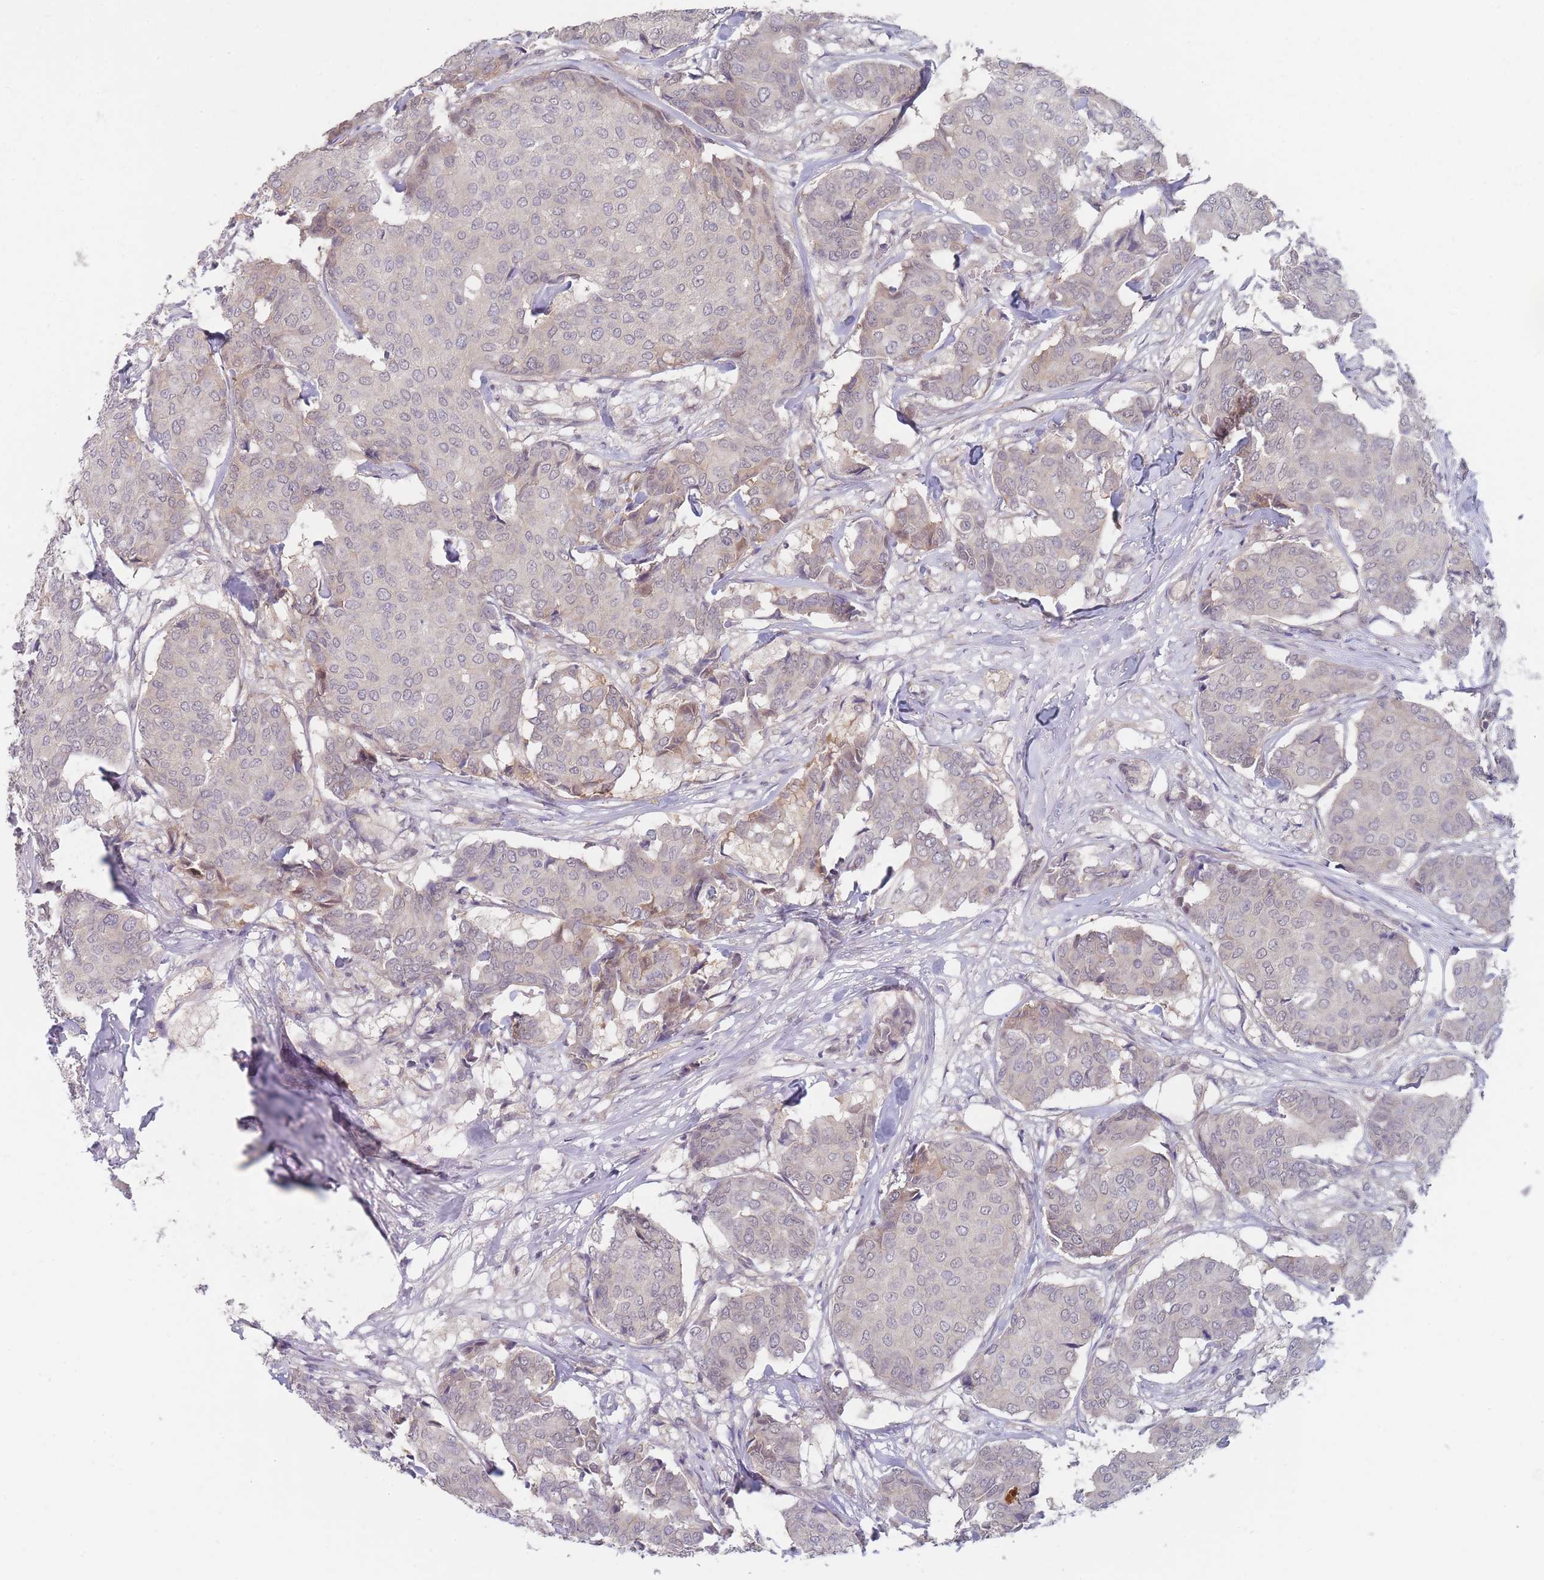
{"staining": {"intensity": "negative", "quantity": "none", "location": "none"}, "tissue": "breast cancer", "cell_type": "Tumor cells", "image_type": "cancer", "snomed": [{"axis": "morphology", "description": "Duct carcinoma"}, {"axis": "topography", "description": "Breast"}], "caption": "DAB immunohistochemical staining of breast invasive ductal carcinoma exhibits no significant expression in tumor cells.", "gene": "ANKRD10", "patient": {"sex": "female", "age": 75}}